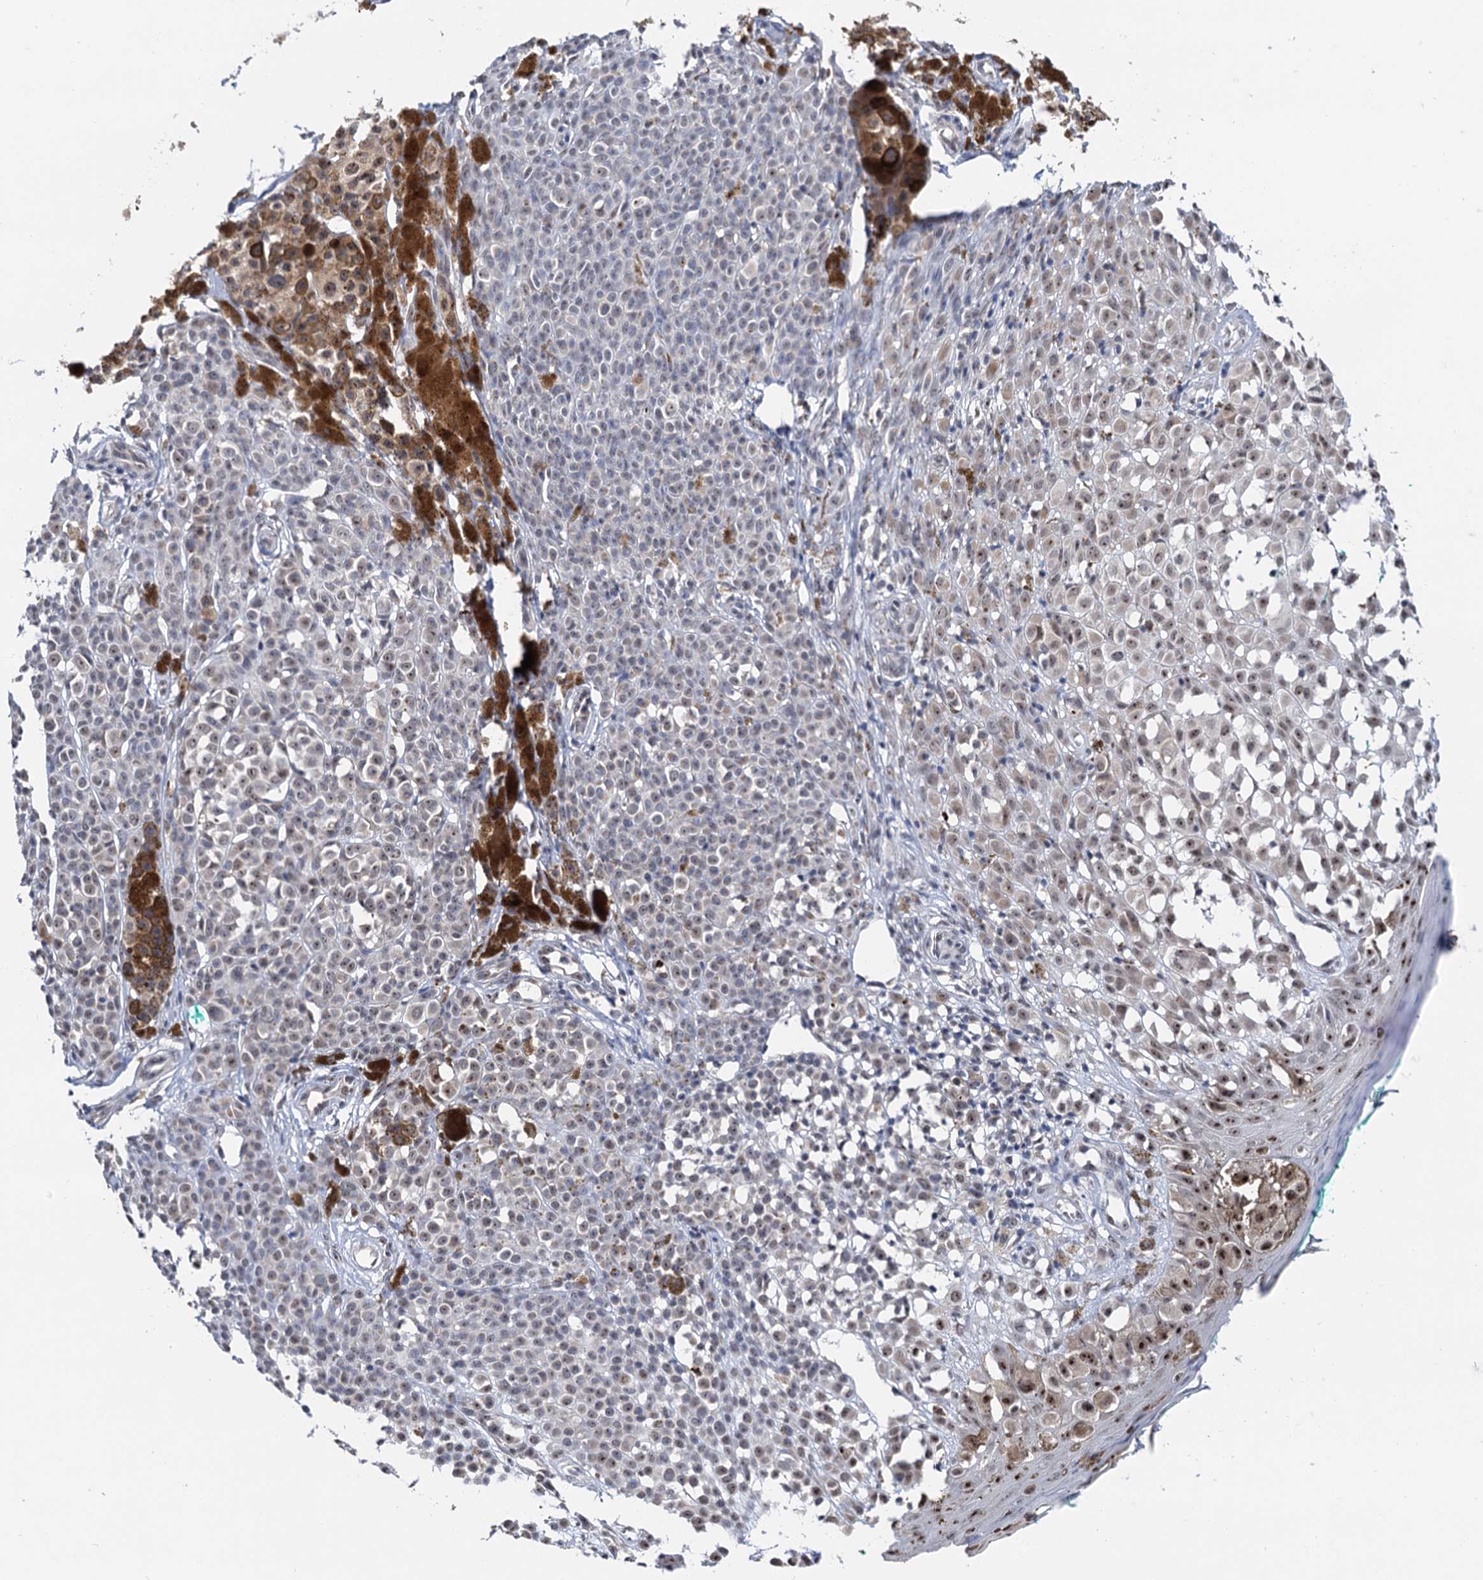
{"staining": {"intensity": "weak", "quantity": ">75%", "location": "nuclear"}, "tissue": "melanoma", "cell_type": "Tumor cells", "image_type": "cancer", "snomed": [{"axis": "morphology", "description": "Malignant melanoma, NOS"}, {"axis": "topography", "description": "Skin of leg"}], "caption": "The image demonstrates immunohistochemical staining of melanoma. There is weak nuclear staining is seen in about >75% of tumor cells.", "gene": "NAT10", "patient": {"sex": "female", "age": 72}}